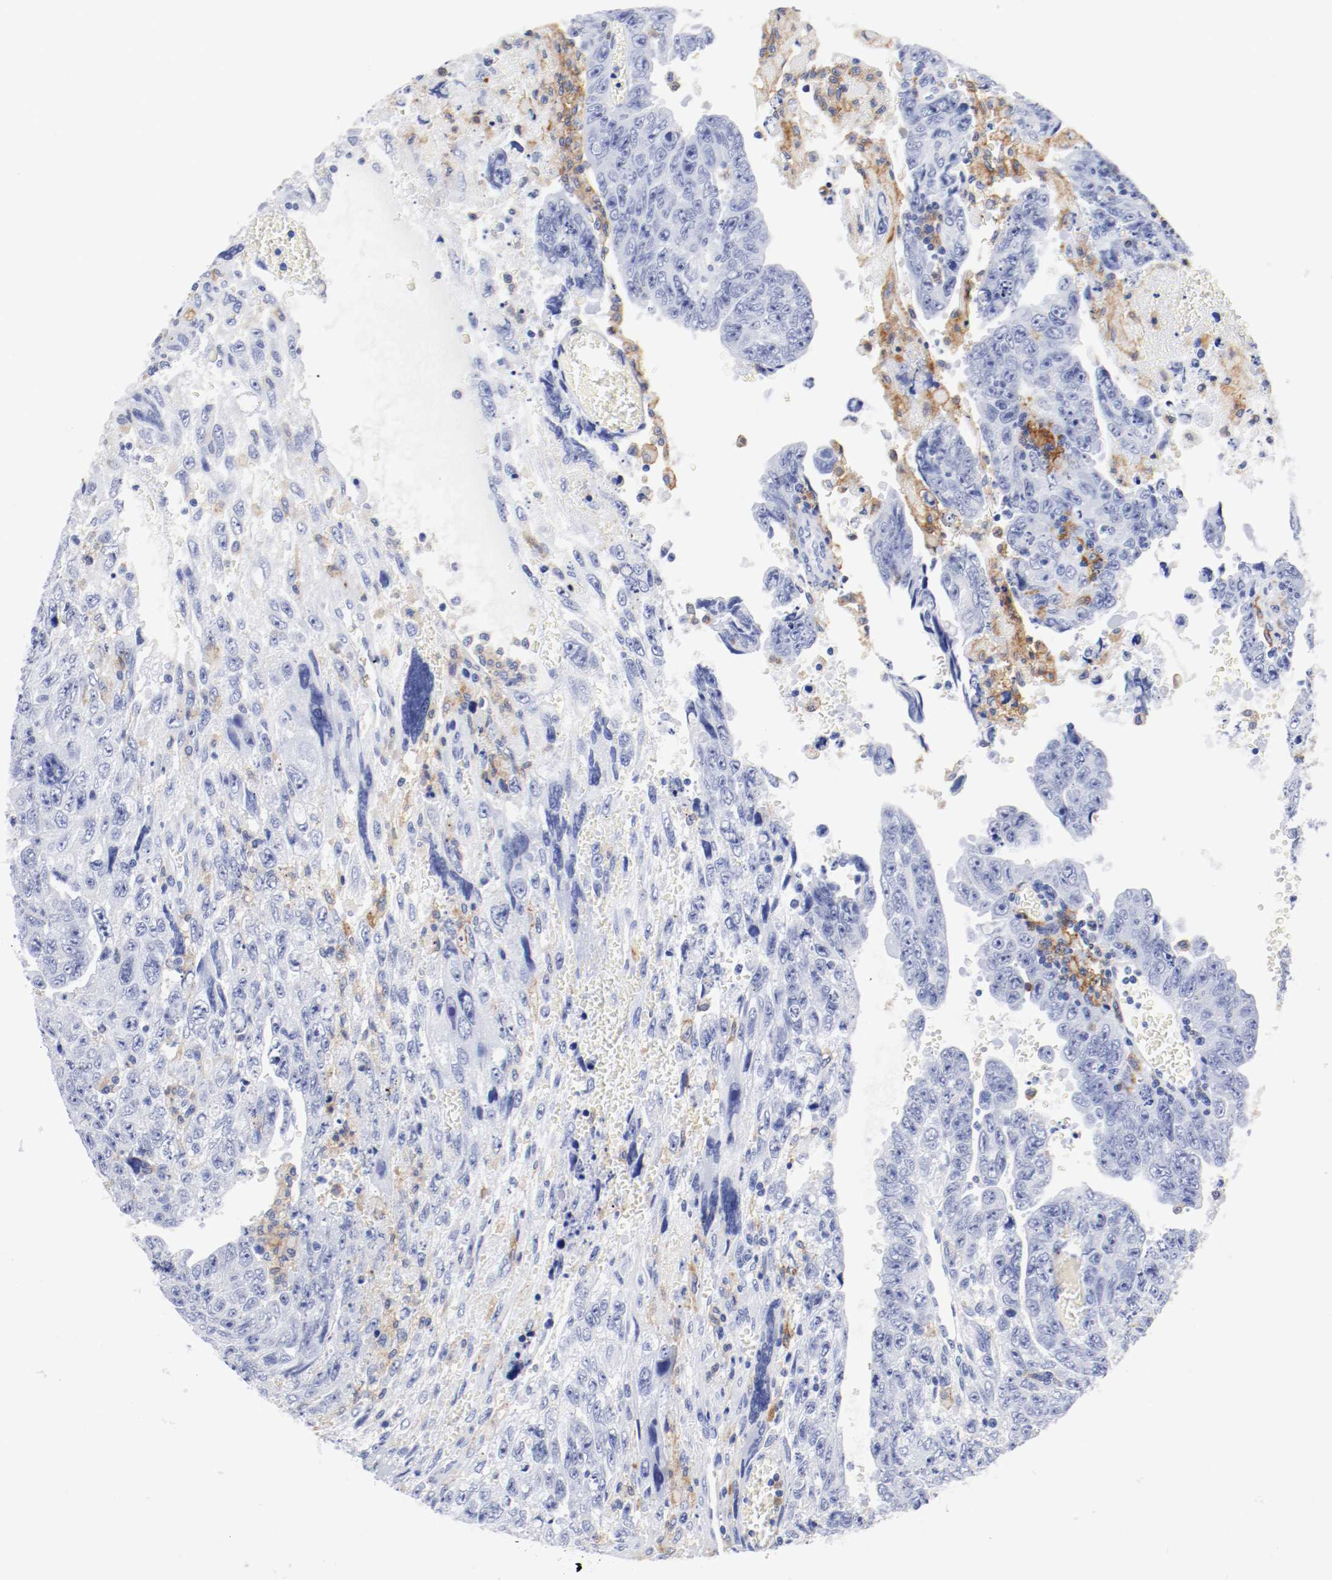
{"staining": {"intensity": "negative", "quantity": "none", "location": "none"}, "tissue": "testis cancer", "cell_type": "Tumor cells", "image_type": "cancer", "snomed": [{"axis": "morphology", "description": "Carcinoma, Embryonal, NOS"}, {"axis": "topography", "description": "Testis"}], "caption": "Immunohistochemistry (IHC) photomicrograph of human testis cancer (embryonal carcinoma) stained for a protein (brown), which reveals no expression in tumor cells. (DAB immunohistochemistry with hematoxylin counter stain).", "gene": "ITGAX", "patient": {"sex": "male", "age": 28}}